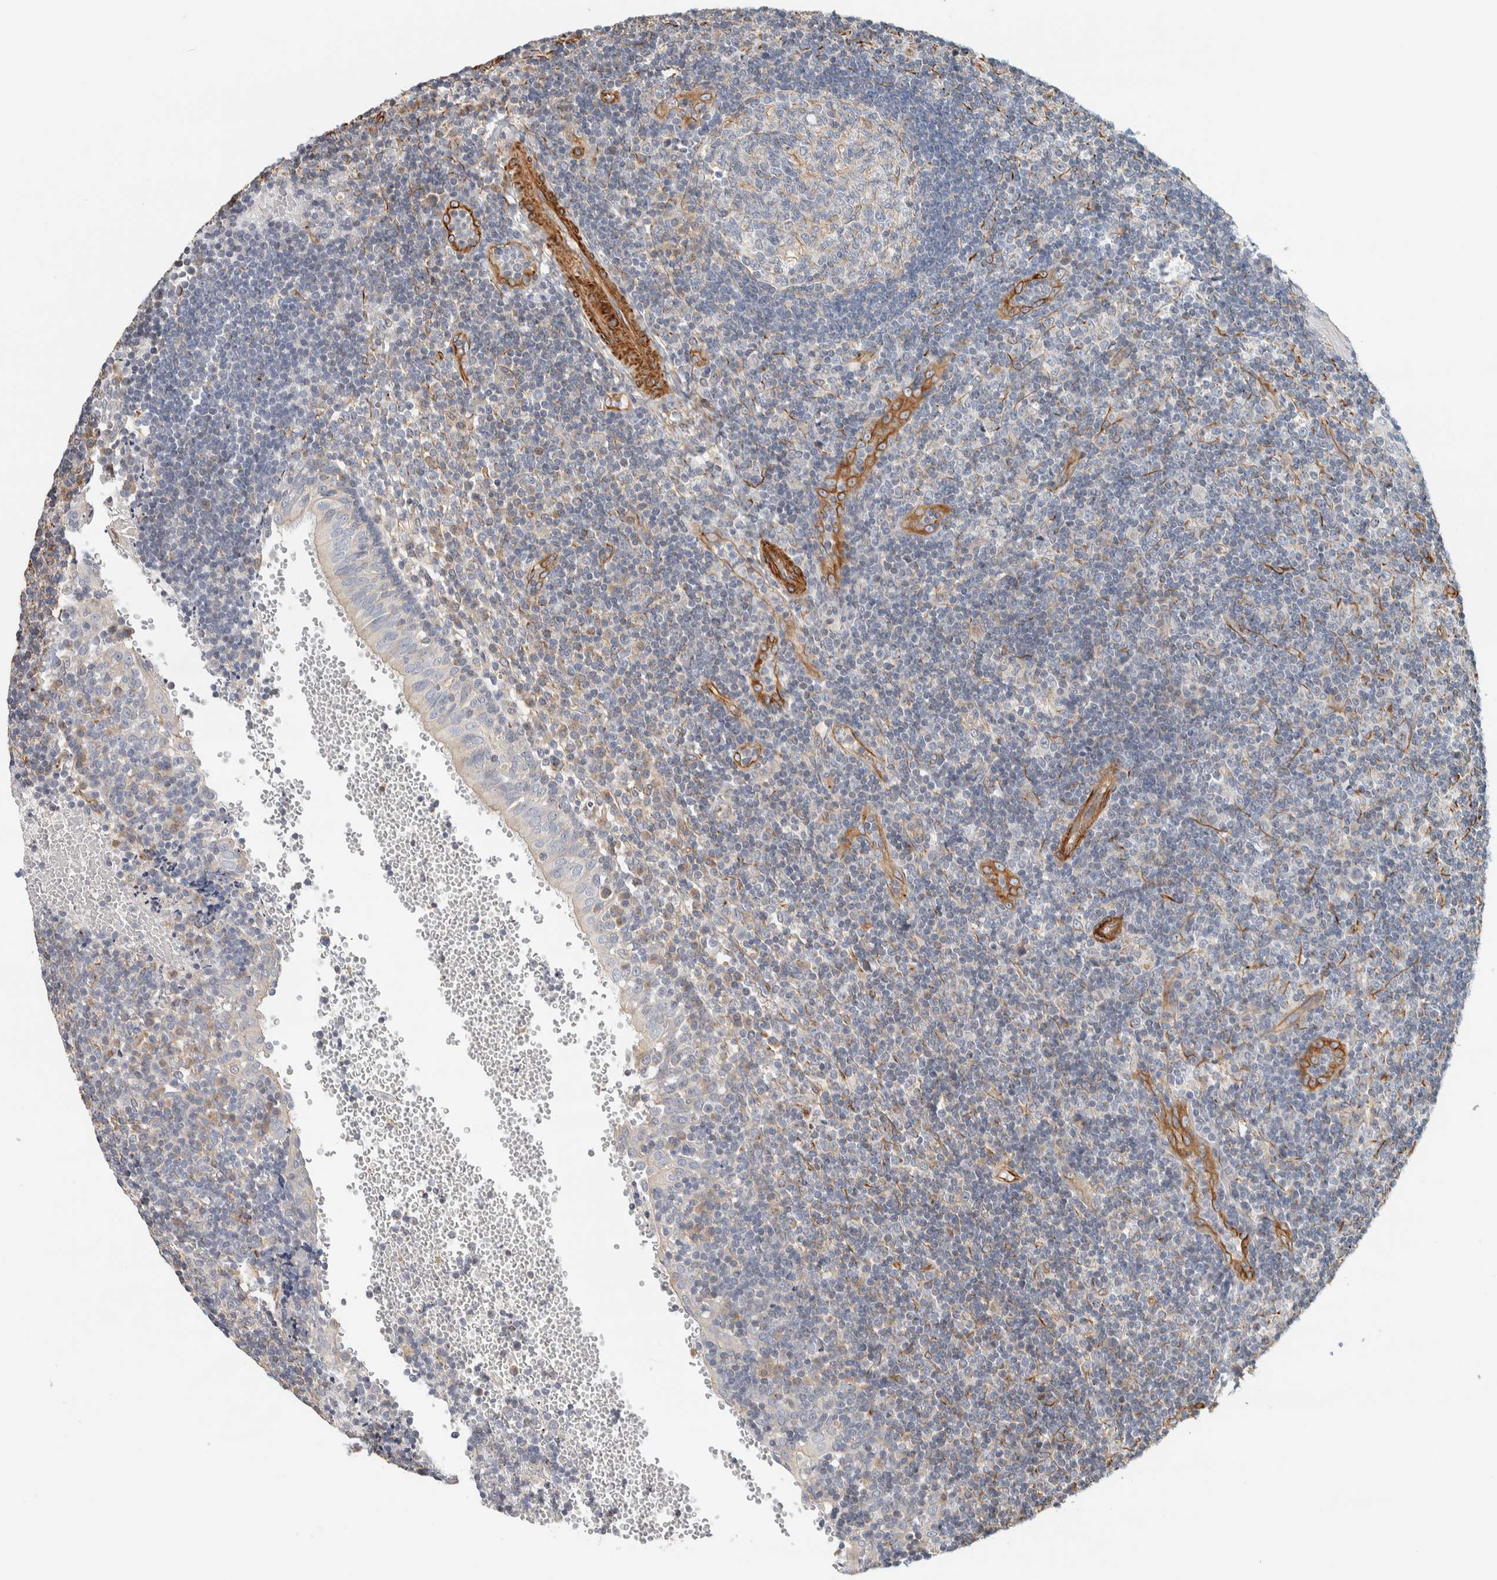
{"staining": {"intensity": "negative", "quantity": "none", "location": "none"}, "tissue": "tonsil", "cell_type": "Germinal center cells", "image_type": "normal", "snomed": [{"axis": "morphology", "description": "Normal tissue, NOS"}, {"axis": "topography", "description": "Tonsil"}], "caption": "This is an immunohistochemistry image of benign human tonsil. There is no positivity in germinal center cells.", "gene": "CDR2", "patient": {"sex": "female", "age": 40}}